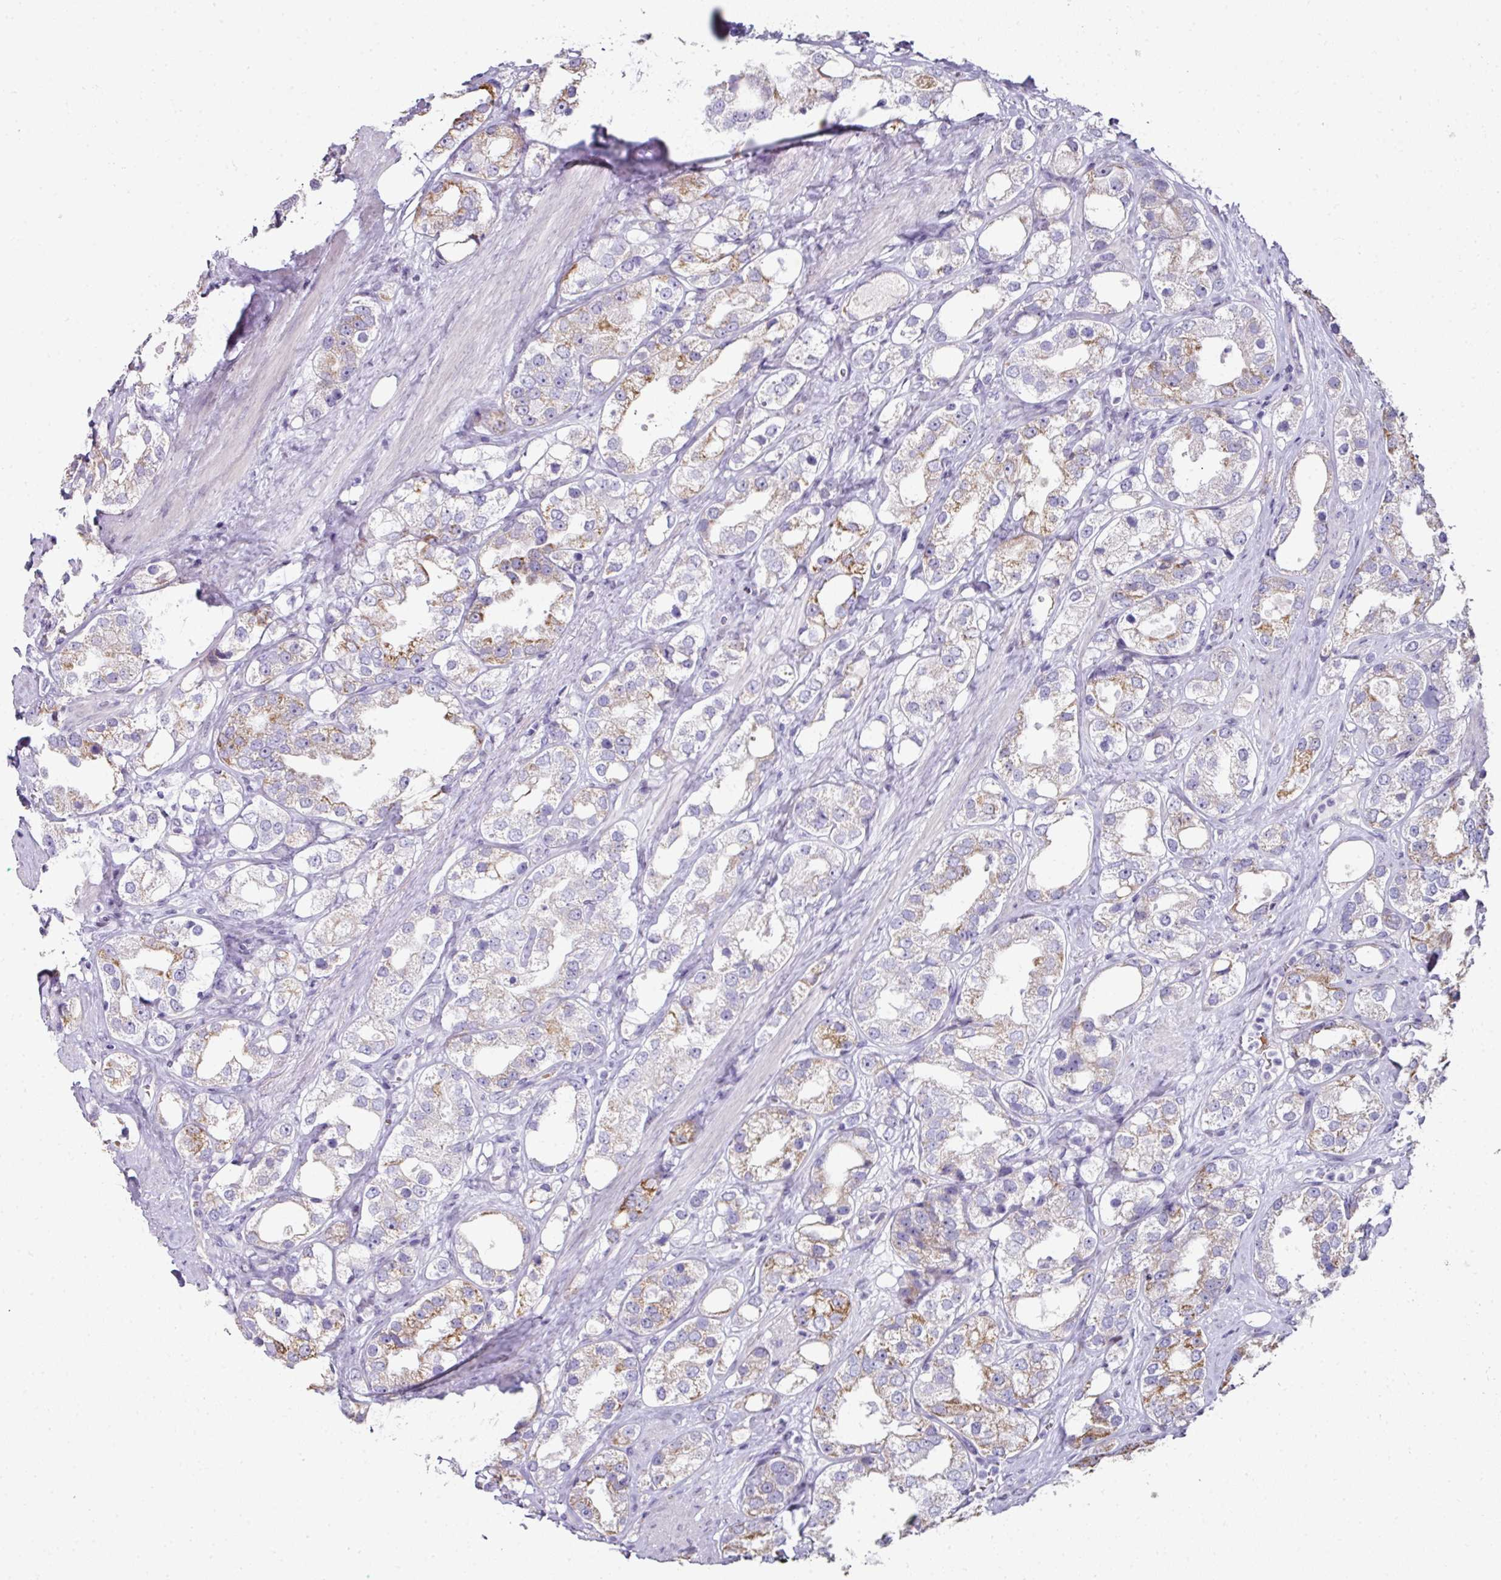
{"staining": {"intensity": "moderate", "quantity": "<25%", "location": "cytoplasmic/membranous"}, "tissue": "prostate cancer", "cell_type": "Tumor cells", "image_type": "cancer", "snomed": [{"axis": "morphology", "description": "Adenocarcinoma, NOS"}, {"axis": "topography", "description": "Prostate"}], "caption": "Prostate adenocarcinoma stained for a protein (brown) shows moderate cytoplasmic/membranous positive positivity in approximately <25% of tumor cells.", "gene": "ANKRD18A", "patient": {"sex": "male", "age": 79}}